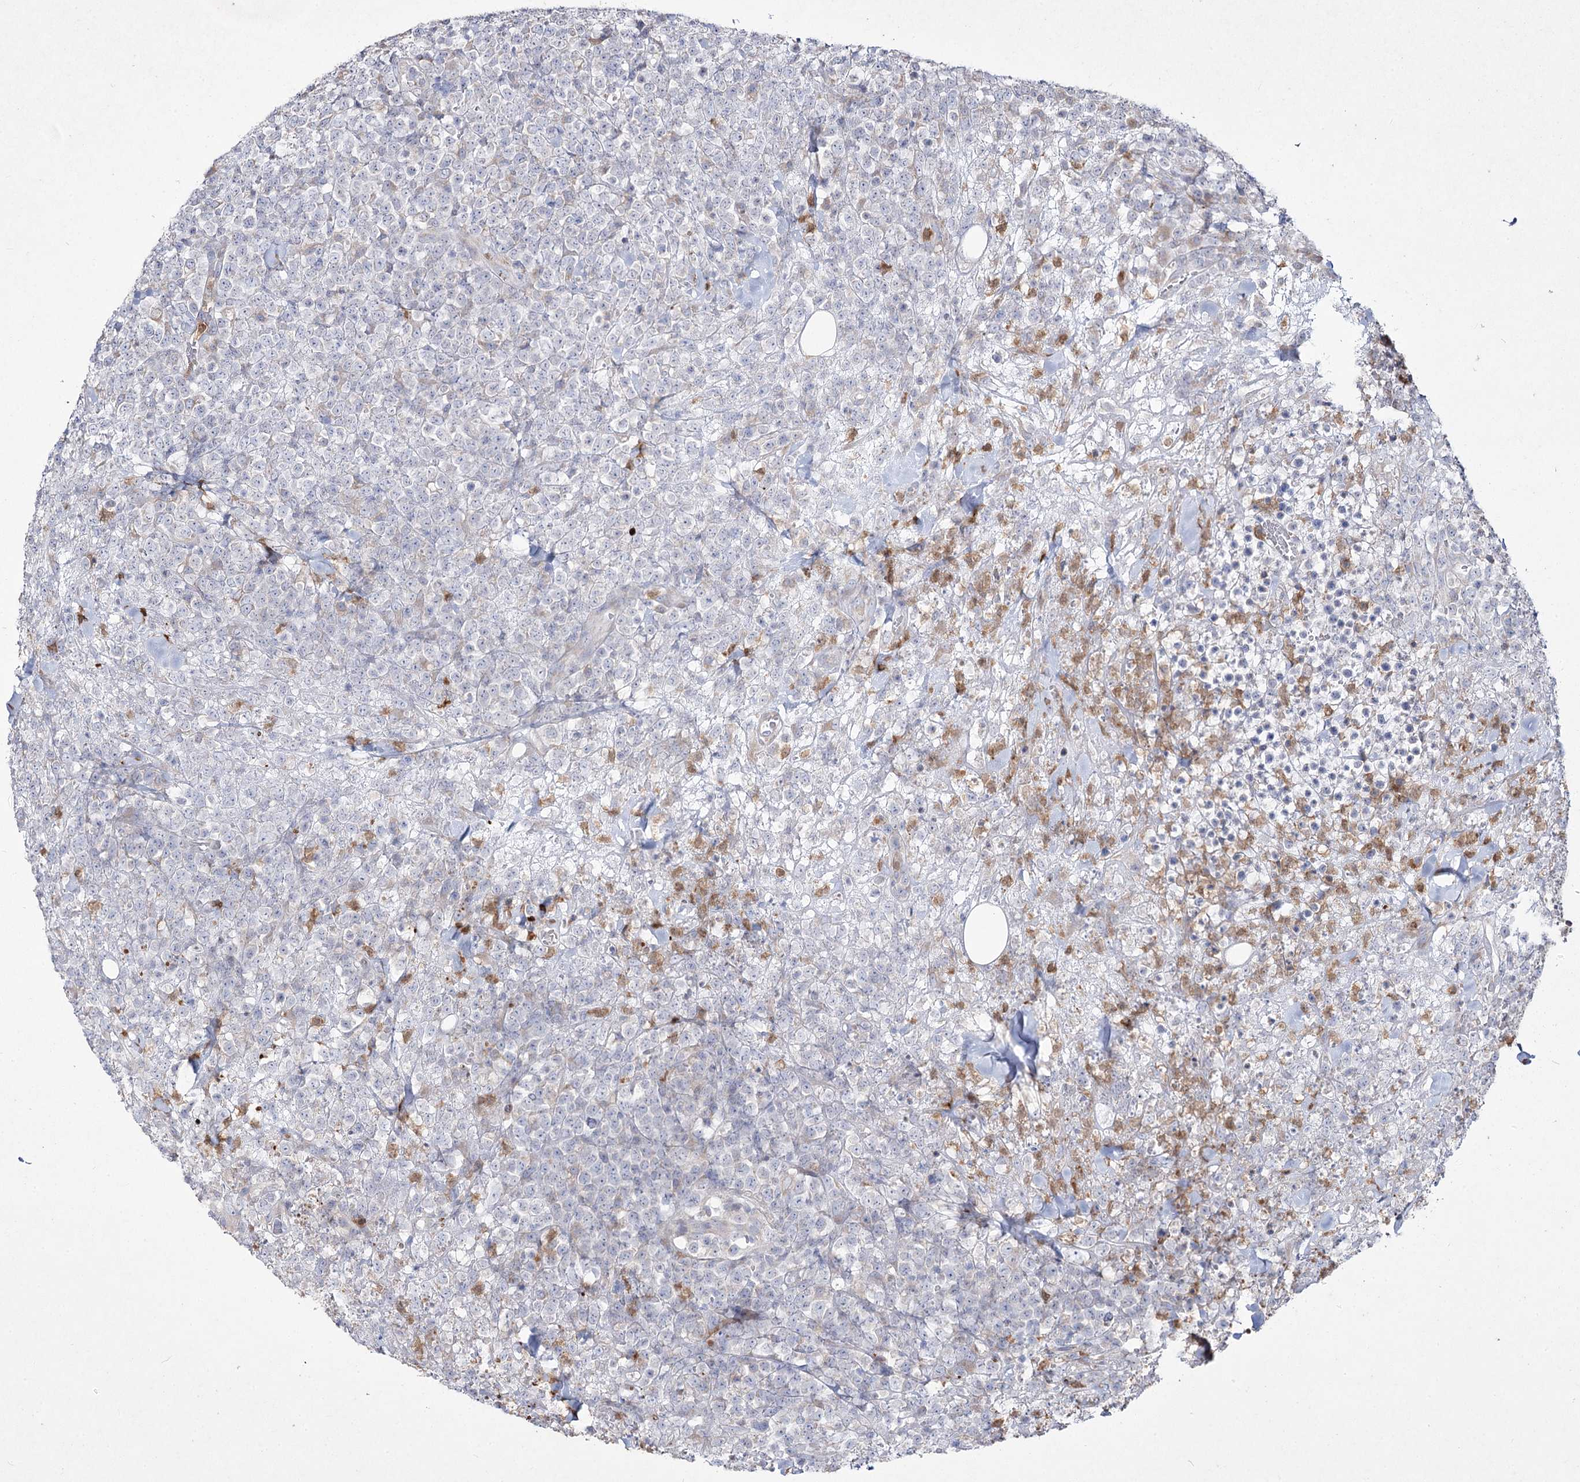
{"staining": {"intensity": "negative", "quantity": "none", "location": "none"}, "tissue": "lymphoma", "cell_type": "Tumor cells", "image_type": "cancer", "snomed": [{"axis": "morphology", "description": "Malignant lymphoma, non-Hodgkin's type, High grade"}, {"axis": "topography", "description": "Colon"}], "caption": "Tumor cells show no significant protein staining in high-grade malignant lymphoma, non-Hodgkin's type.", "gene": "NIPAL4", "patient": {"sex": "female", "age": 53}}